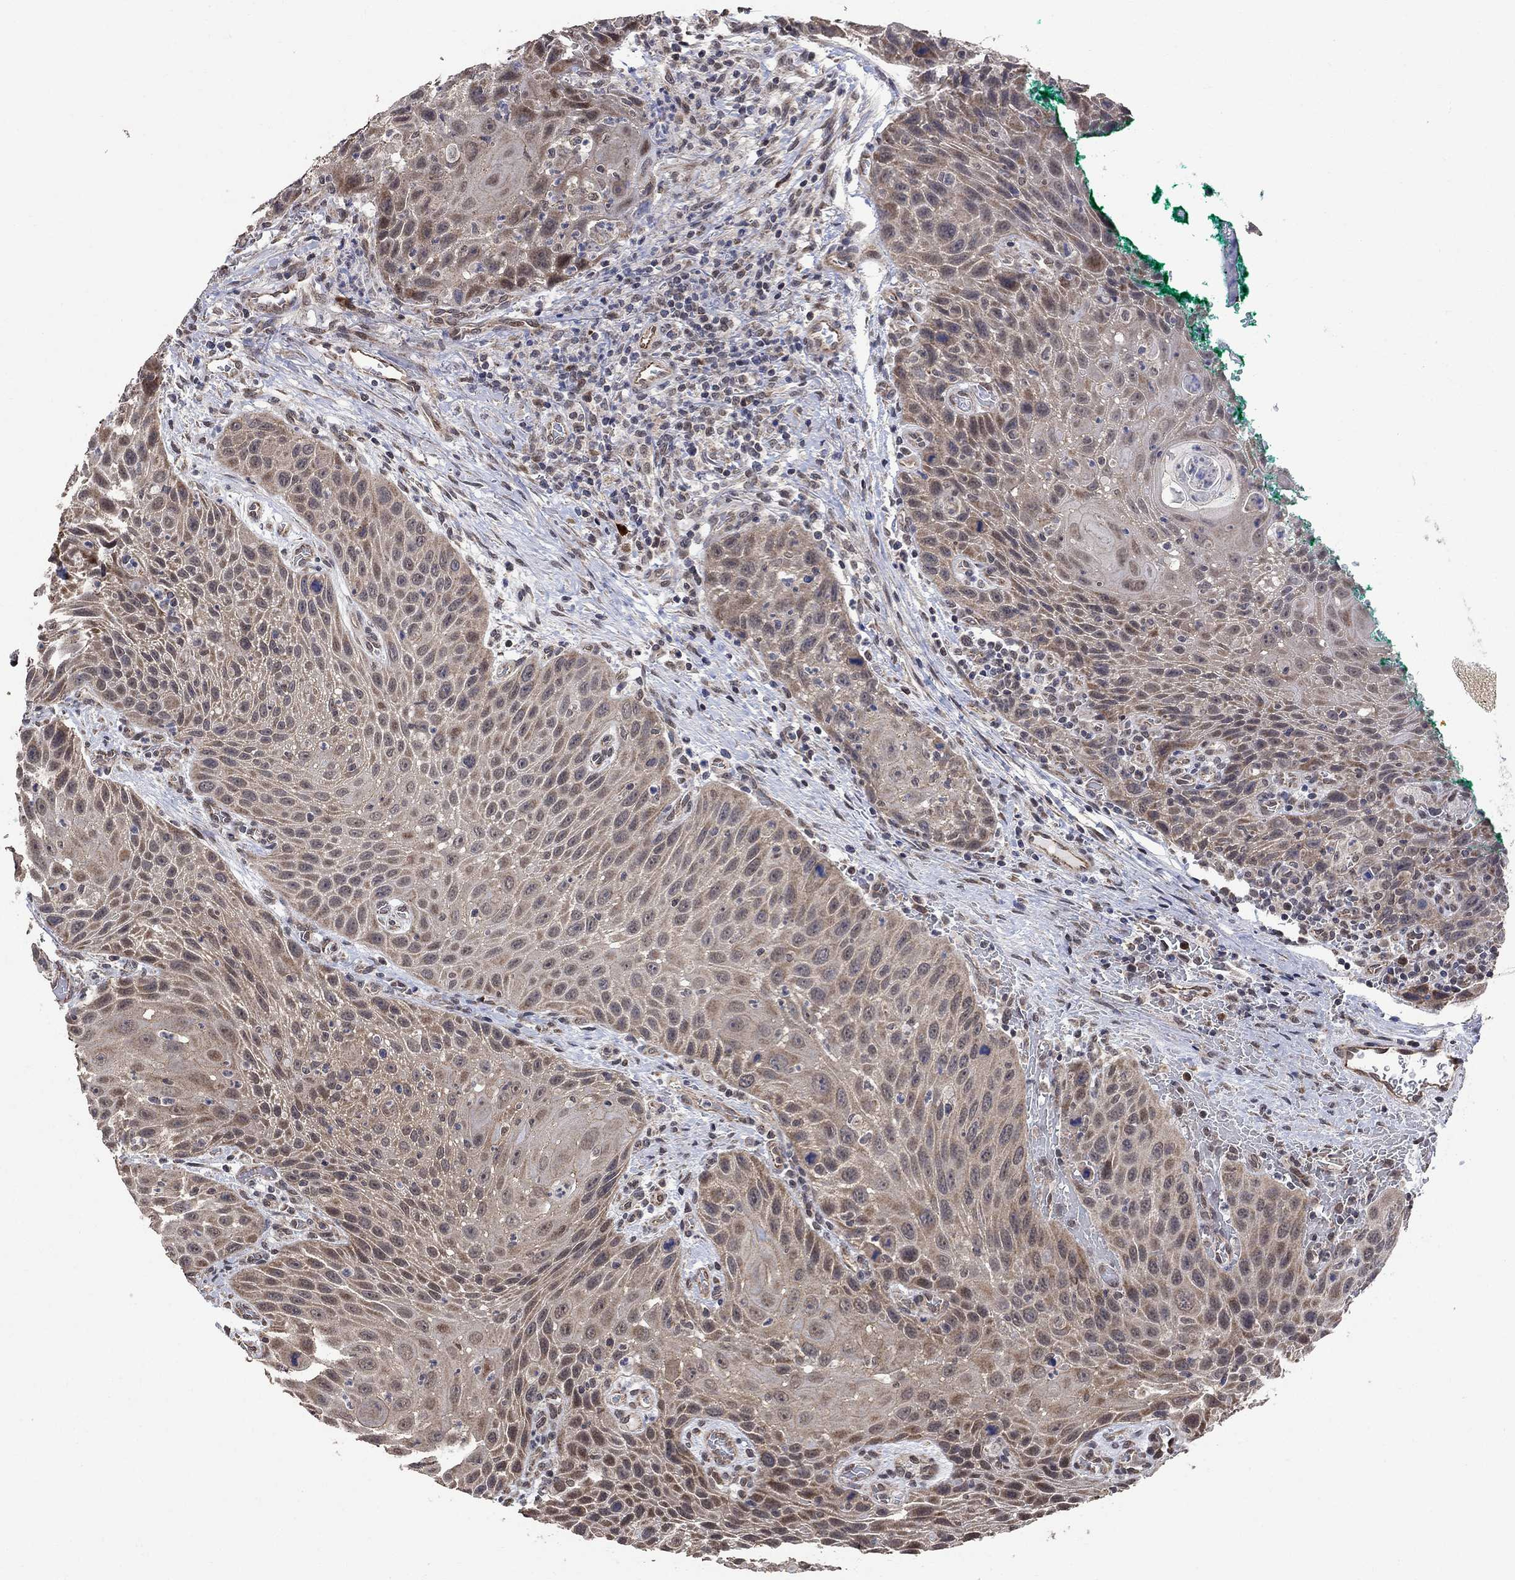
{"staining": {"intensity": "weak", "quantity": "25%-75%", "location": "cytoplasmic/membranous,nuclear"}, "tissue": "head and neck cancer", "cell_type": "Tumor cells", "image_type": "cancer", "snomed": [{"axis": "morphology", "description": "Squamous cell carcinoma, NOS"}, {"axis": "topography", "description": "Head-Neck"}], "caption": "Head and neck cancer (squamous cell carcinoma) stained with DAB immunohistochemistry (IHC) shows low levels of weak cytoplasmic/membranous and nuclear expression in about 25%-75% of tumor cells.", "gene": "ANKRA2", "patient": {"sex": "male", "age": 69}}